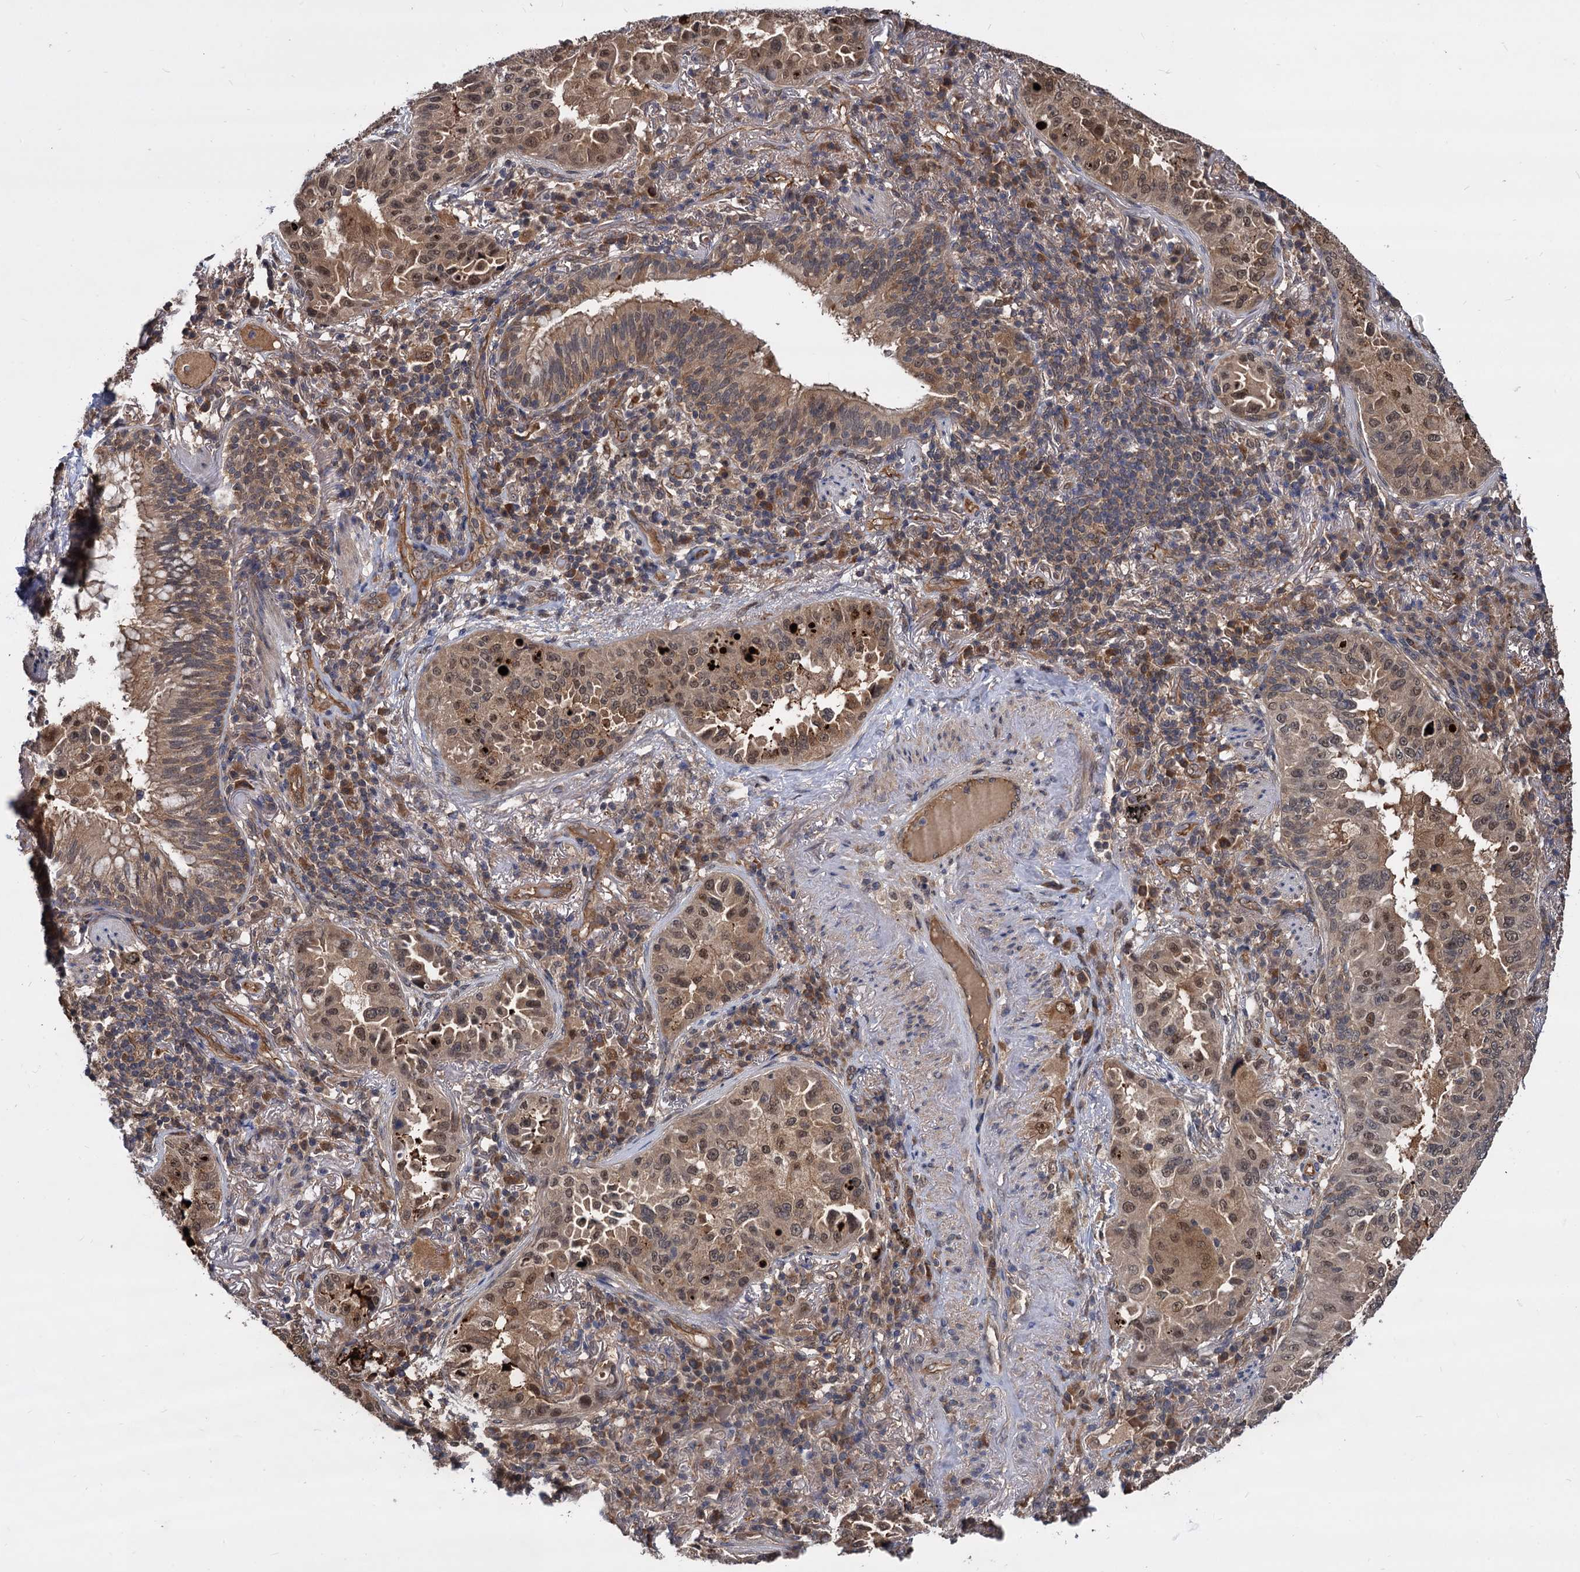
{"staining": {"intensity": "moderate", "quantity": ">75%", "location": "cytoplasmic/membranous,nuclear"}, "tissue": "lung cancer", "cell_type": "Tumor cells", "image_type": "cancer", "snomed": [{"axis": "morphology", "description": "Adenocarcinoma, NOS"}, {"axis": "topography", "description": "Lung"}], "caption": "Adenocarcinoma (lung) stained for a protein demonstrates moderate cytoplasmic/membranous and nuclear positivity in tumor cells.", "gene": "PSMD4", "patient": {"sex": "female", "age": 69}}